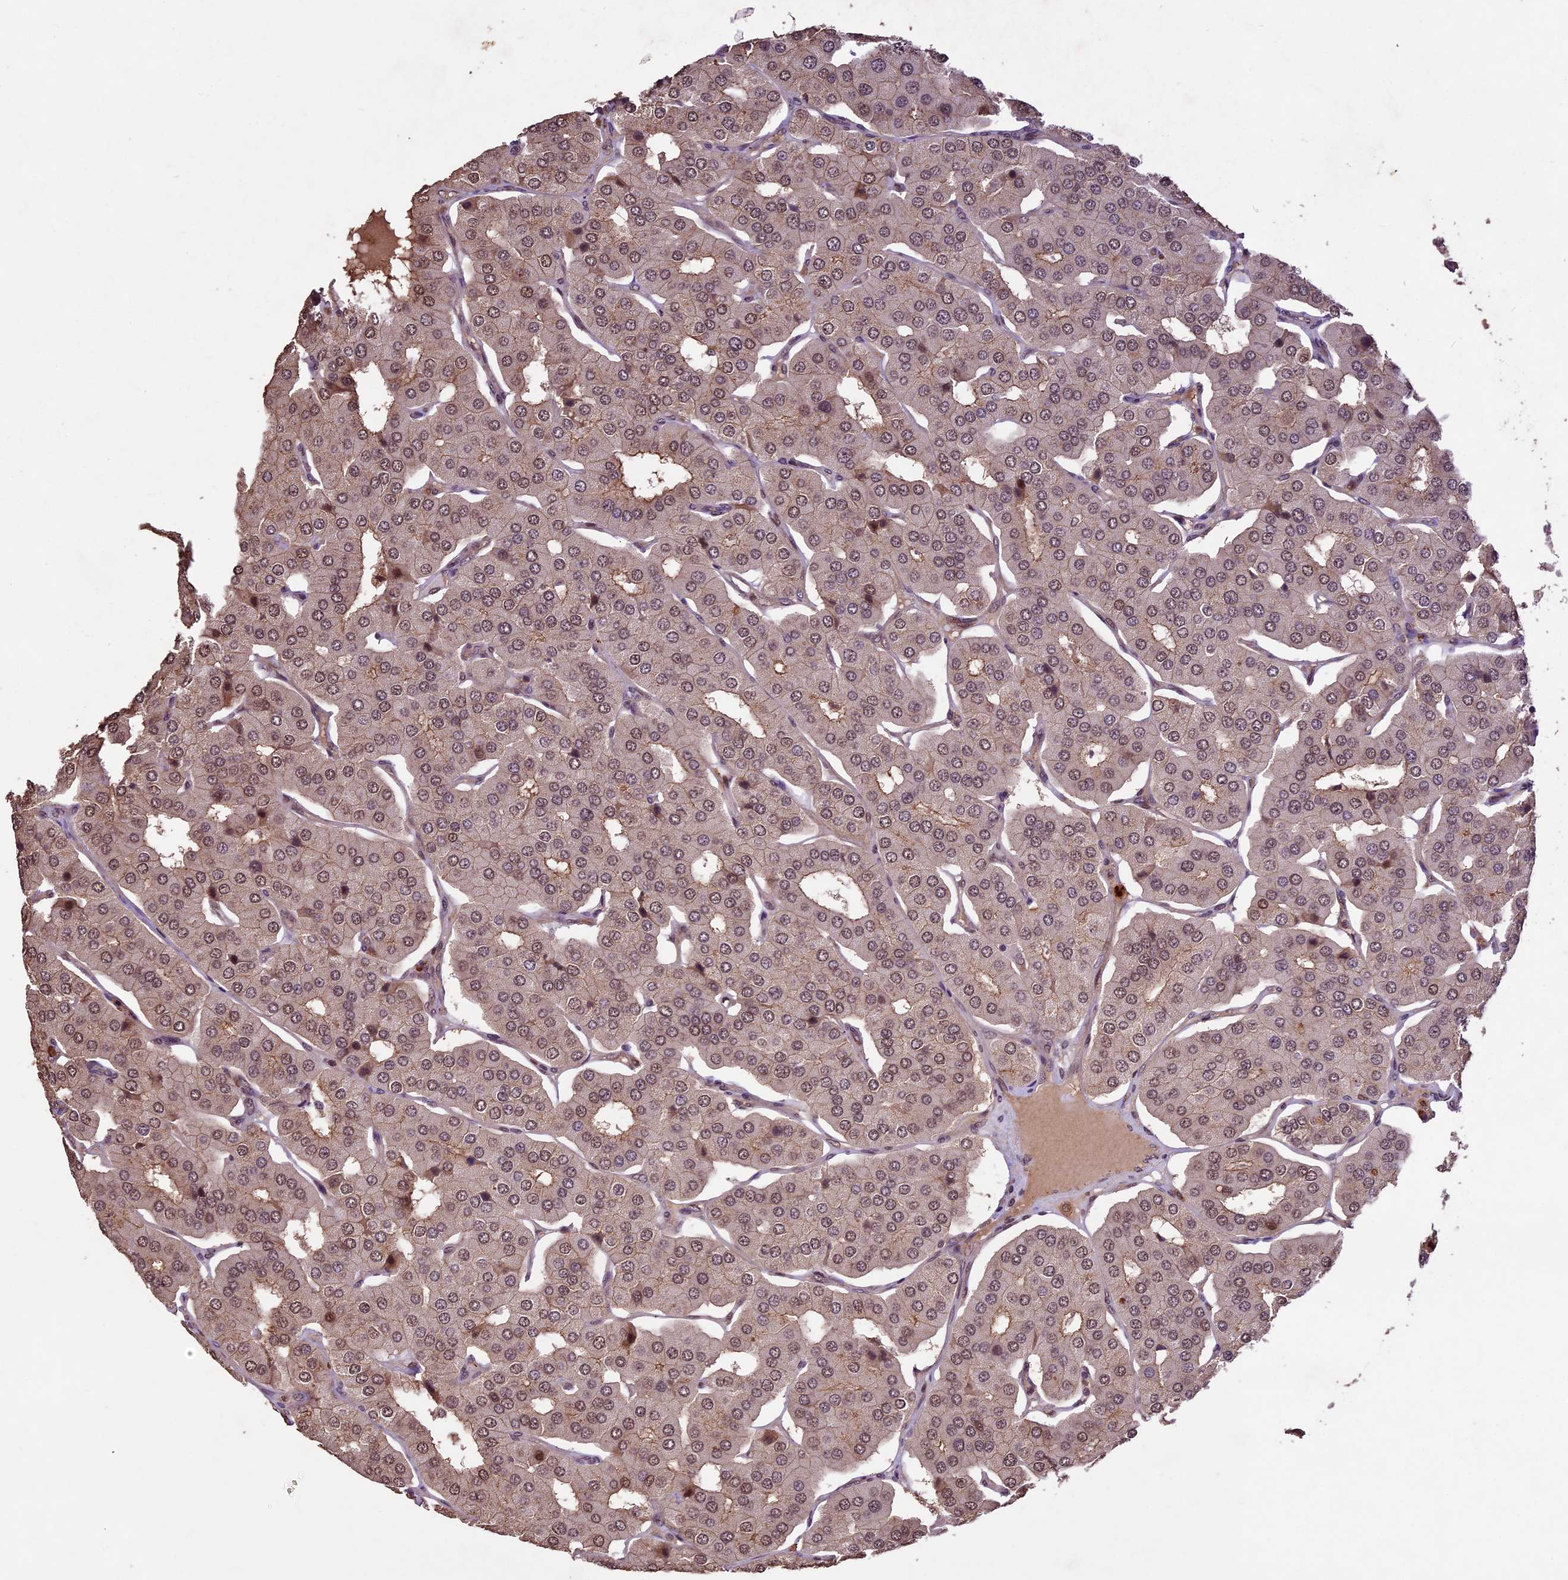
{"staining": {"intensity": "weak", "quantity": ">75%", "location": "nuclear"}, "tissue": "parathyroid gland", "cell_type": "Glandular cells", "image_type": "normal", "snomed": [{"axis": "morphology", "description": "Normal tissue, NOS"}, {"axis": "morphology", "description": "Adenoma, NOS"}, {"axis": "topography", "description": "Parathyroid gland"}], "caption": "Parathyroid gland stained with DAB immunohistochemistry reveals low levels of weak nuclear staining in about >75% of glandular cells.", "gene": "CDKN2AIP", "patient": {"sex": "female", "age": 86}}